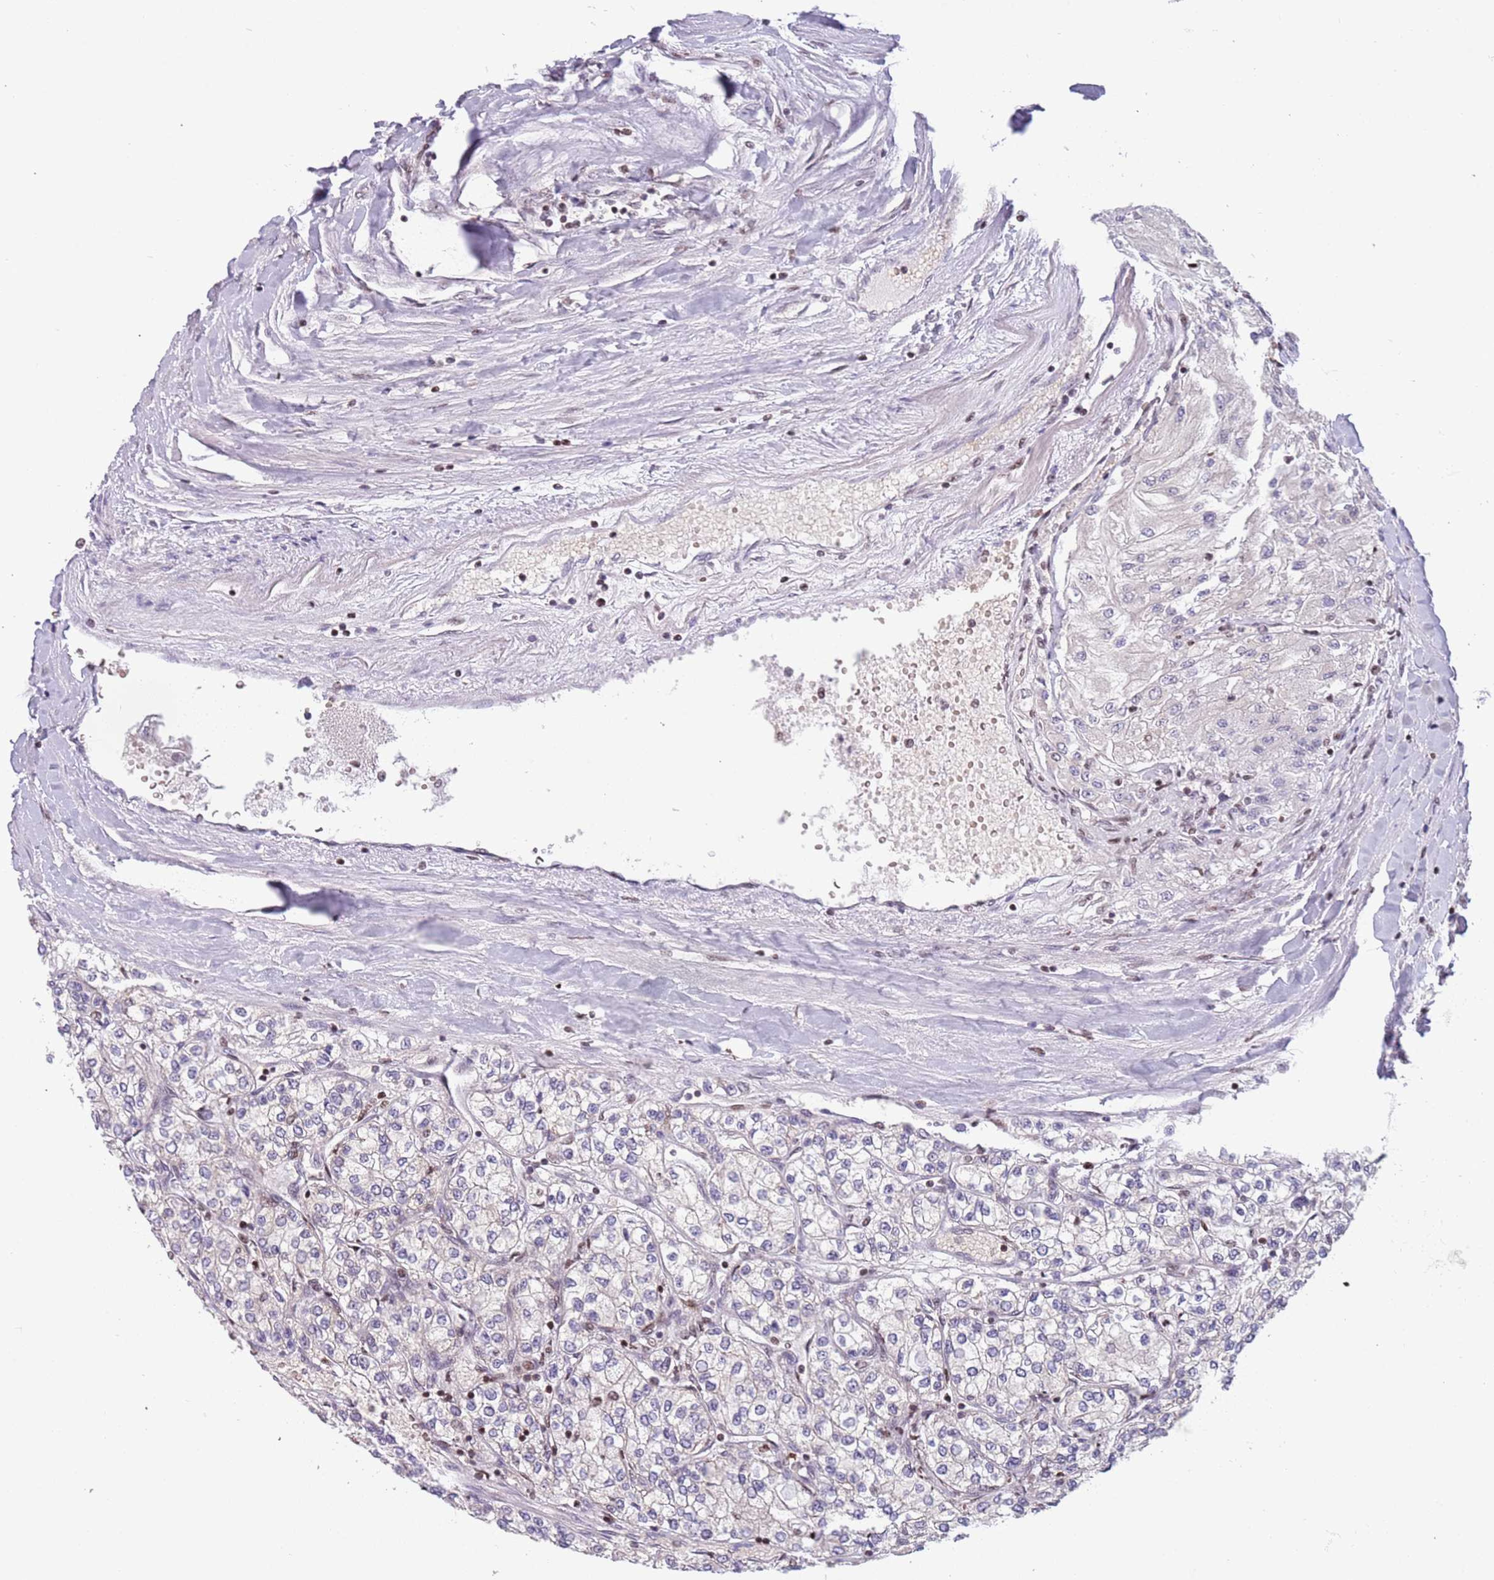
{"staining": {"intensity": "negative", "quantity": "none", "location": "none"}, "tissue": "renal cancer", "cell_type": "Tumor cells", "image_type": "cancer", "snomed": [{"axis": "morphology", "description": "Adenocarcinoma, NOS"}, {"axis": "topography", "description": "Kidney"}], "caption": "This photomicrograph is of adenocarcinoma (renal) stained with immunohistochemistry (IHC) to label a protein in brown with the nuclei are counter-stained blue. There is no expression in tumor cells. The staining was performed using DAB to visualize the protein expression in brown, while the nuclei were stained in blue with hematoxylin (Magnification: 20x).", "gene": "ARHGEF5", "patient": {"sex": "male", "age": 80}}